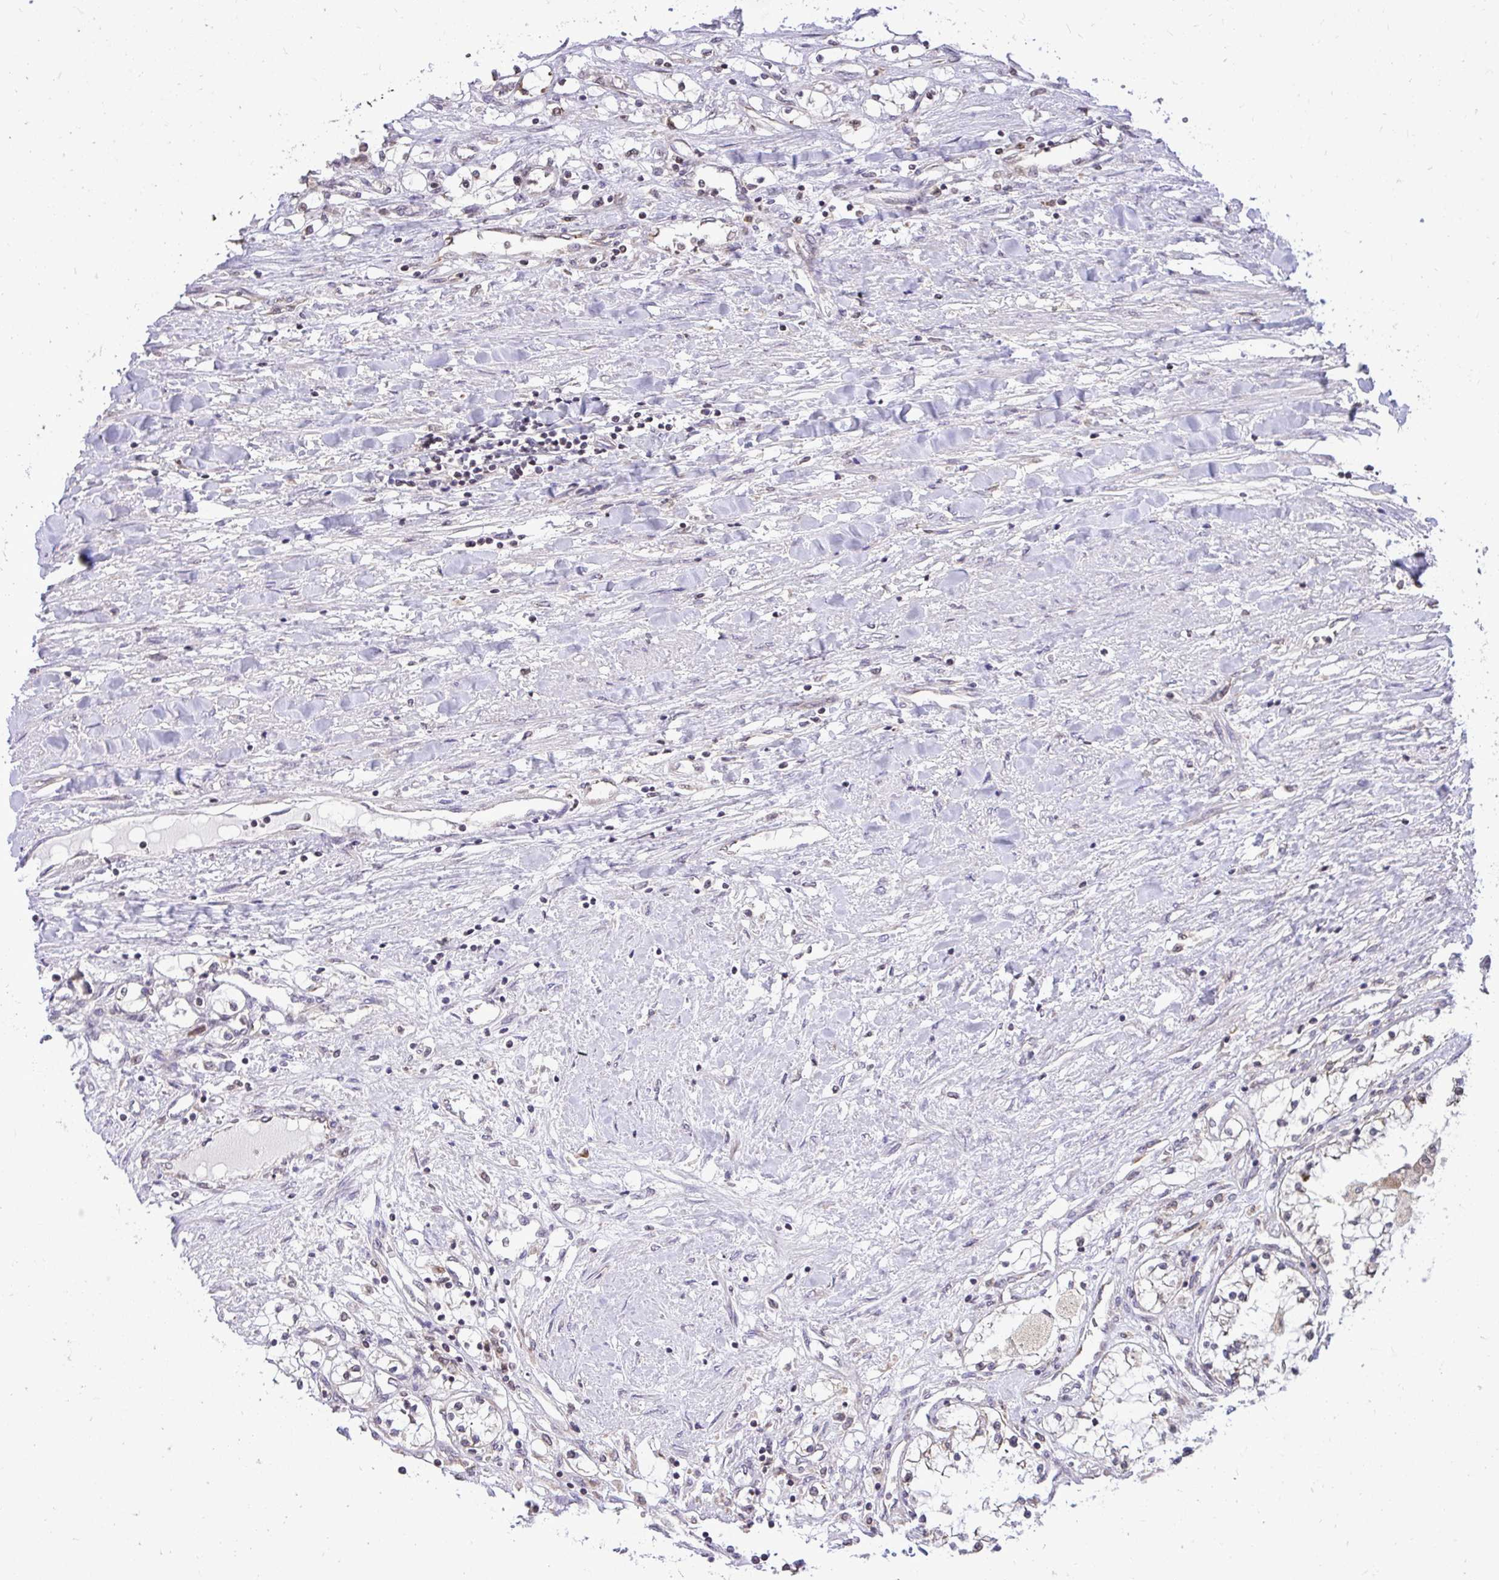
{"staining": {"intensity": "negative", "quantity": "none", "location": "none"}, "tissue": "renal cancer", "cell_type": "Tumor cells", "image_type": "cancer", "snomed": [{"axis": "morphology", "description": "Adenocarcinoma, NOS"}, {"axis": "topography", "description": "Kidney"}], "caption": "High power microscopy micrograph of an immunohistochemistry (IHC) histopathology image of renal adenocarcinoma, revealing no significant staining in tumor cells. Brightfield microscopy of immunohistochemistry (IHC) stained with DAB (3,3'-diaminobenzidine) (brown) and hematoxylin (blue), captured at high magnification.", "gene": "METTL9", "patient": {"sex": "male", "age": 68}}